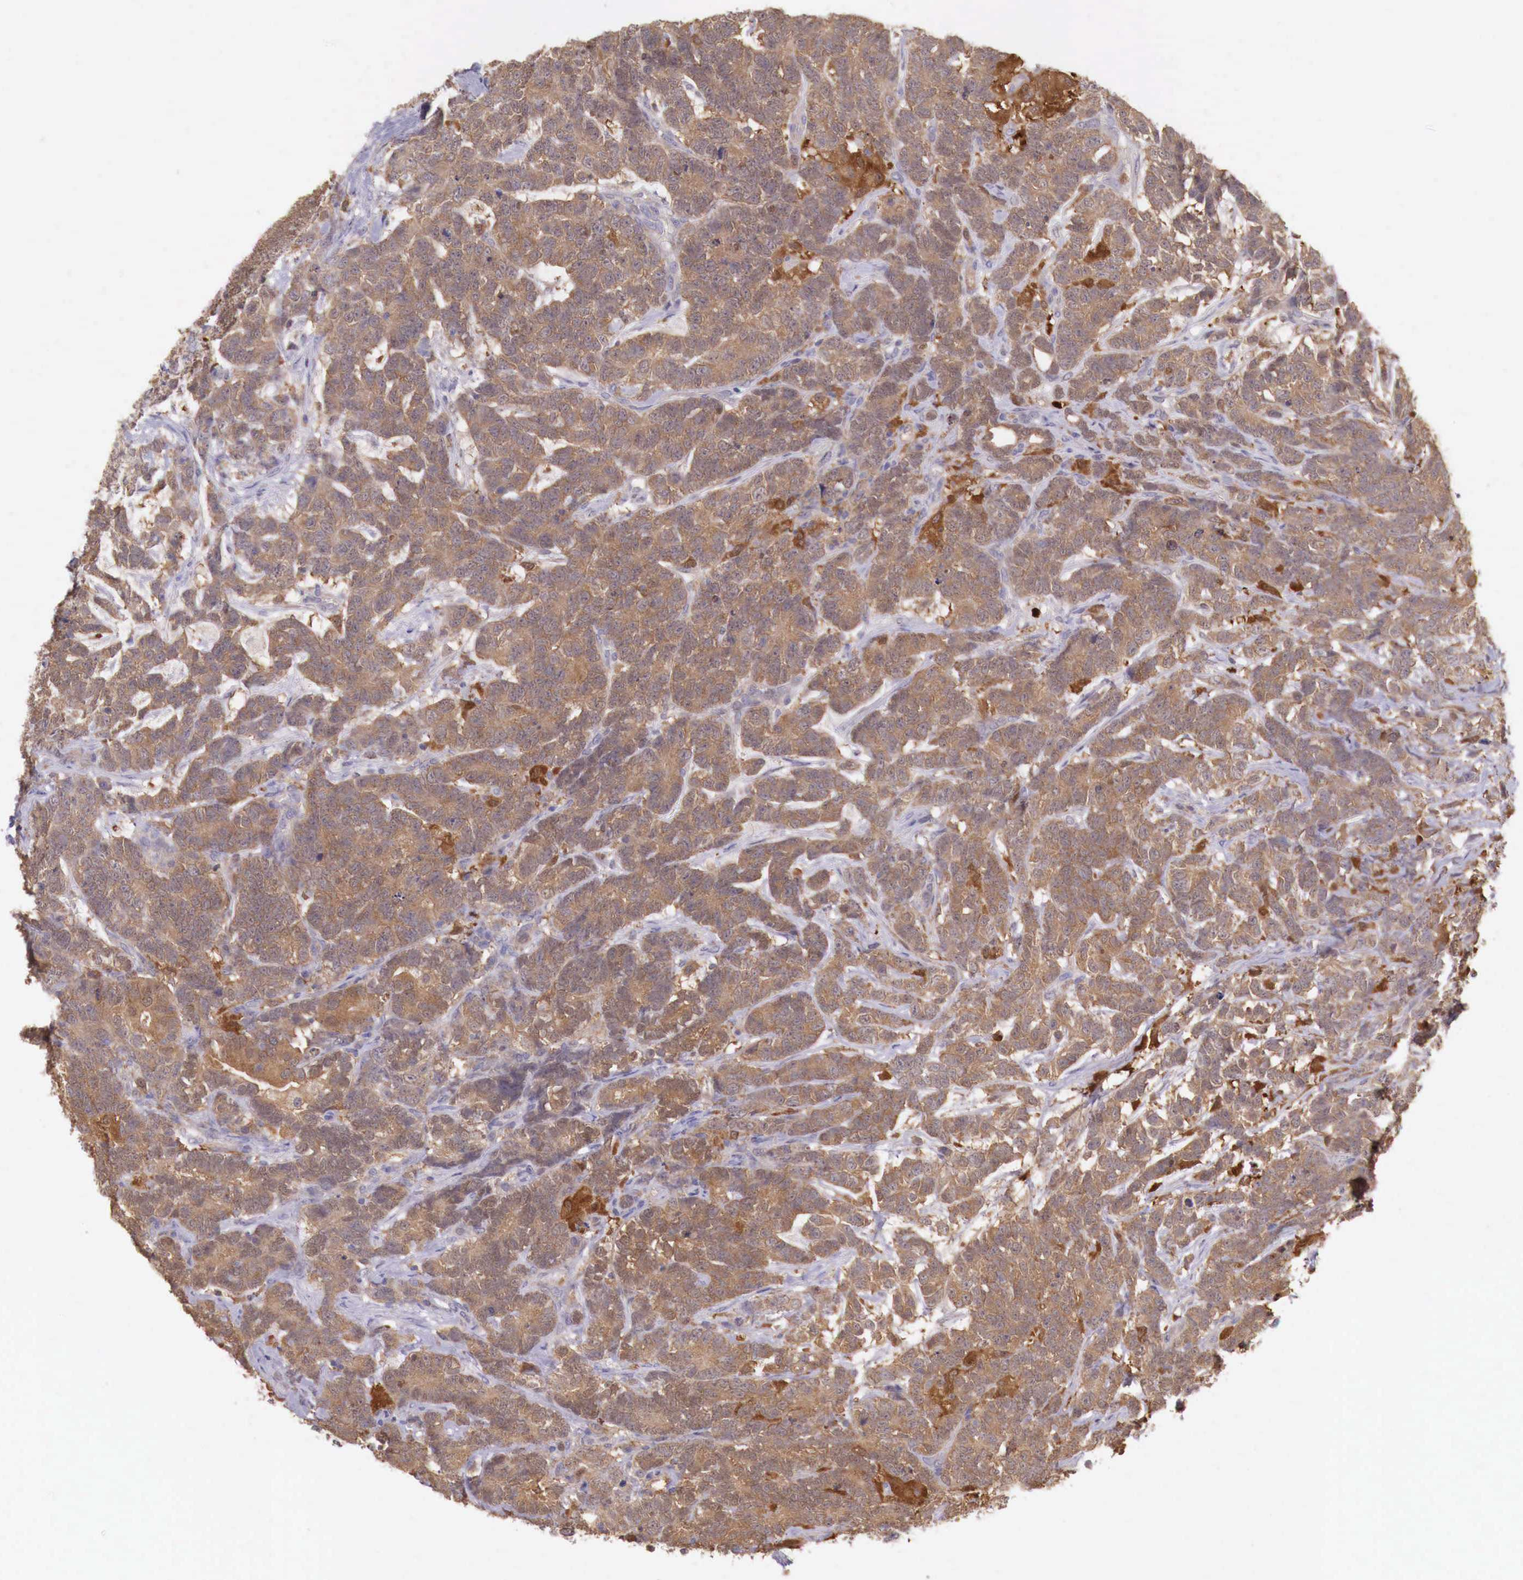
{"staining": {"intensity": "moderate", "quantity": ">75%", "location": "cytoplasmic/membranous"}, "tissue": "testis cancer", "cell_type": "Tumor cells", "image_type": "cancer", "snomed": [{"axis": "morphology", "description": "Carcinoma, Embryonal, NOS"}, {"axis": "topography", "description": "Testis"}], "caption": "This is an image of immunohistochemistry (IHC) staining of embryonal carcinoma (testis), which shows moderate positivity in the cytoplasmic/membranous of tumor cells.", "gene": "GAB2", "patient": {"sex": "male", "age": 26}}